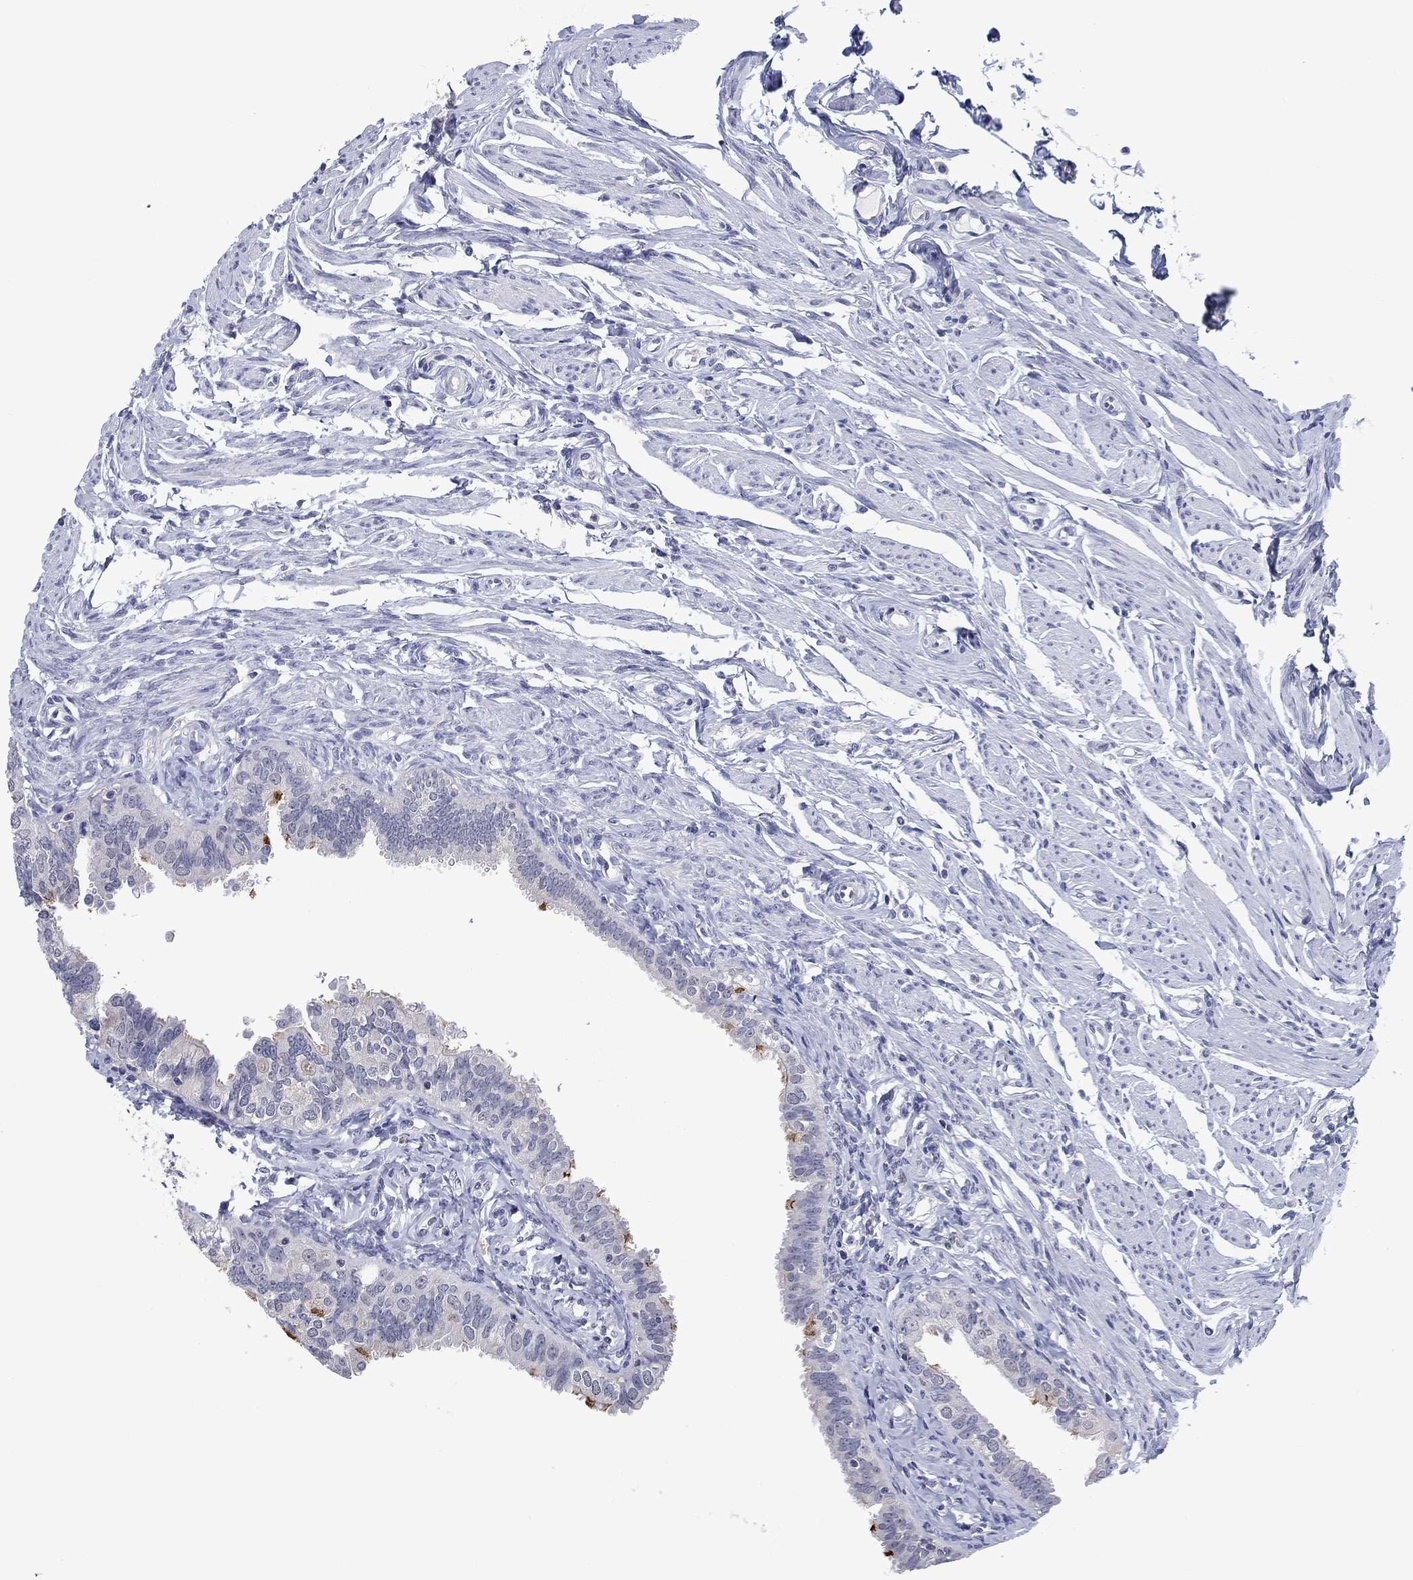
{"staining": {"intensity": "strong", "quantity": "<25%", "location": "cytoplasmic/membranous"}, "tissue": "fallopian tube", "cell_type": "Glandular cells", "image_type": "normal", "snomed": [{"axis": "morphology", "description": "Normal tissue, NOS"}, {"axis": "topography", "description": "Fallopian tube"}], "caption": "Immunohistochemistry histopathology image of unremarkable human fallopian tube stained for a protein (brown), which exhibits medium levels of strong cytoplasmic/membranous expression in about <25% of glandular cells.", "gene": "FER1L6", "patient": {"sex": "female", "age": 54}}